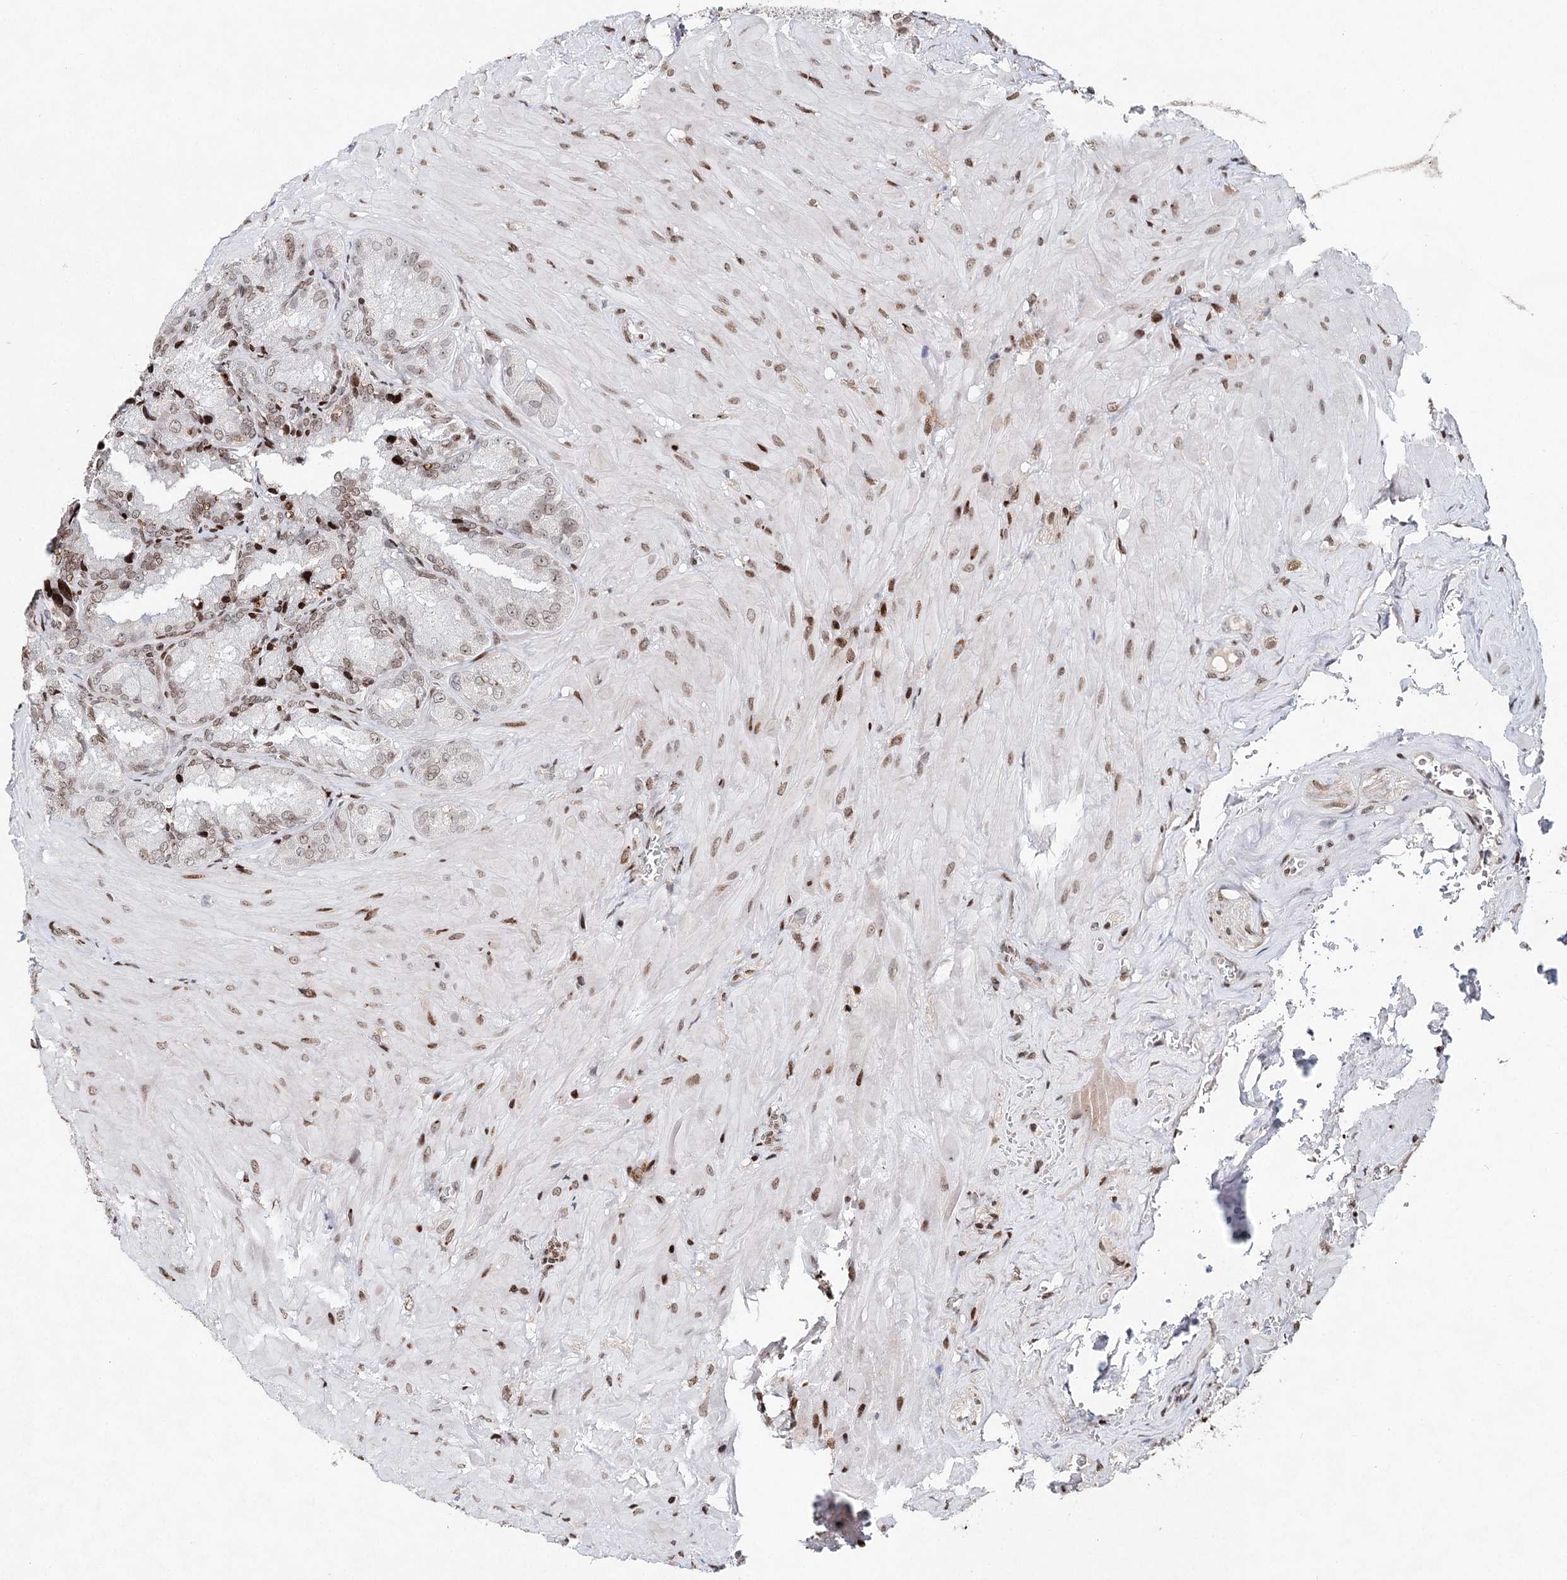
{"staining": {"intensity": "moderate", "quantity": ">75%", "location": "nuclear"}, "tissue": "seminal vesicle", "cell_type": "Glandular cells", "image_type": "normal", "snomed": [{"axis": "morphology", "description": "Normal tissue, NOS"}, {"axis": "topography", "description": "Seminal veicle"}], "caption": "Protein staining shows moderate nuclear positivity in about >75% of glandular cells in normal seminal vesicle.", "gene": "FRMD4A", "patient": {"sex": "male", "age": 62}}